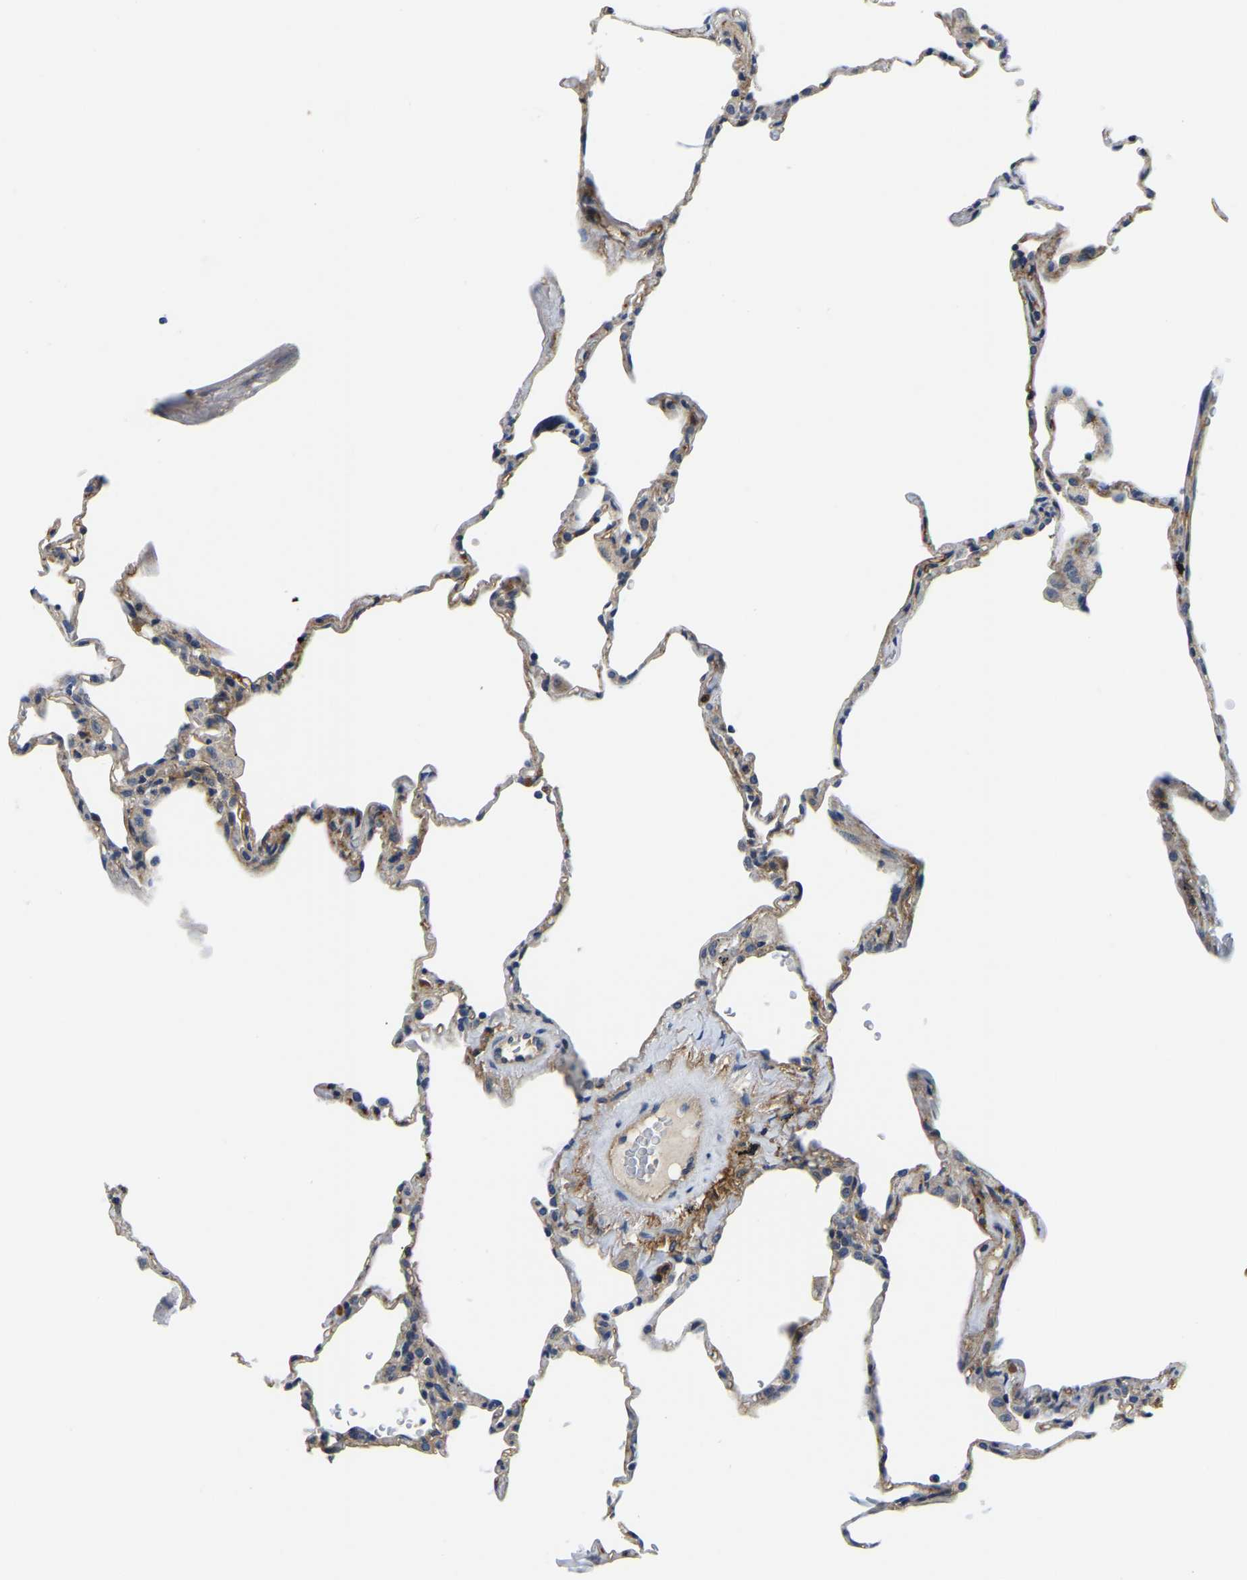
{"staining": {"intensity": "moderate", "quantity": "25%-75%", "location": "cytoplasmic/membranous"}, "tissue": "lung", "cell_type": "Alveolar cells", "image_type": "normal", "snomed": [{"axis": "morphology", "description": "Normal tissue, NOS"}, {"axis": "topography", "description": "Lung"}], "caption": "Protein staining of benign lung shows moderate cytoplasmic/membranous expression in about 25%-75% of alveolar cells. Nuclei are stained in blue.", "gene": "ITGA2", "patient": {"sex": "male", "age": 59}}